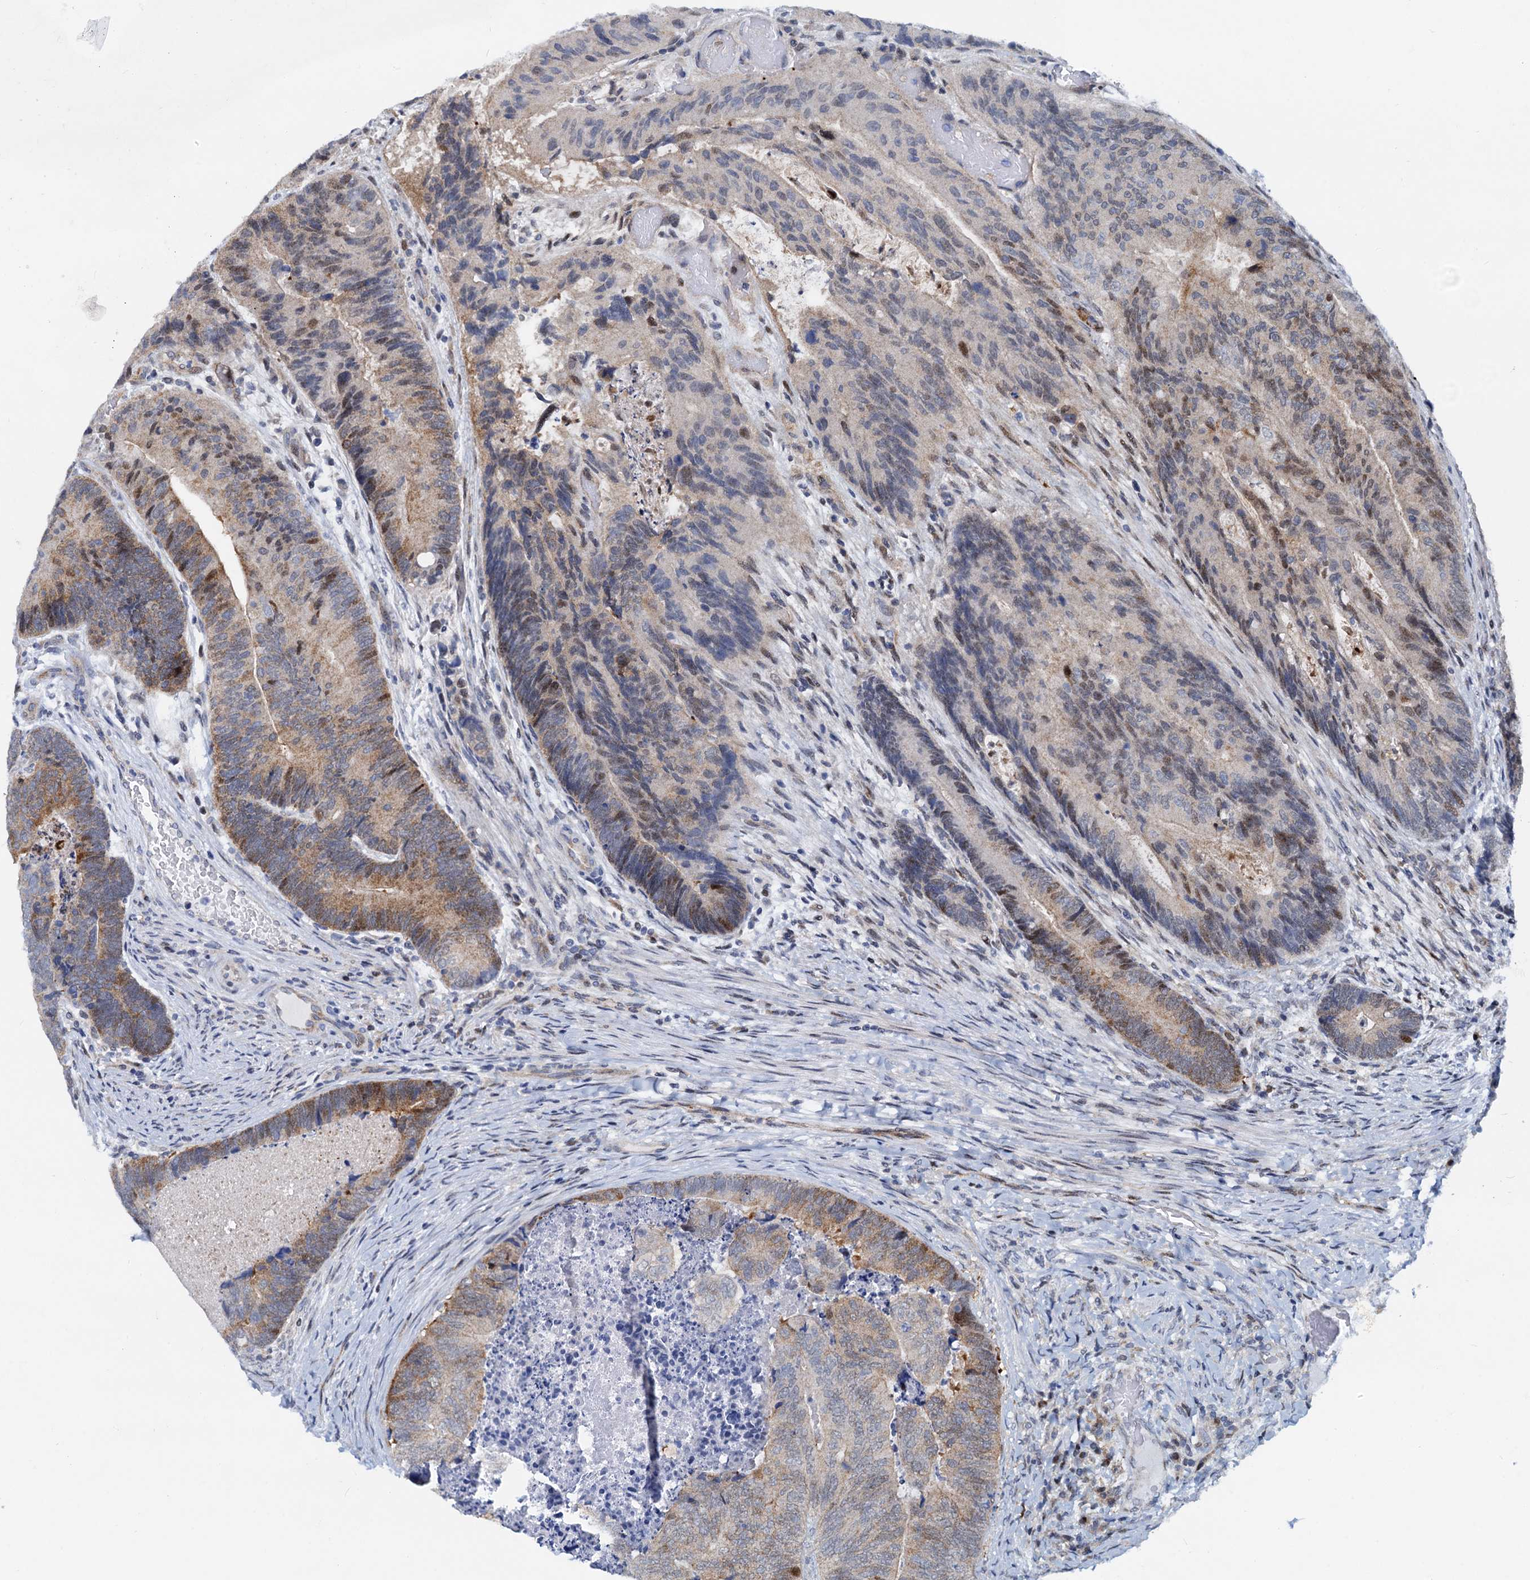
{"staining": {"intensity": "weak", "quantity": "<25%", "location": "cytoplasmic/membranous,nuclear"}, "tissue": "colorectal cancer", "cell_type": "Tumor cells", "image_type": "cancer", "snomed": [{"axis": "morphology", "description": "Adenocarcinoma, NOS"}, {"axis": "topography", "description": "Colon"}], "caption": "Tumor cells are negative for brown protein staining in colorectal cancer.", "gene": "PTGES3", "patient": {"sex": "female", "age": 67}}